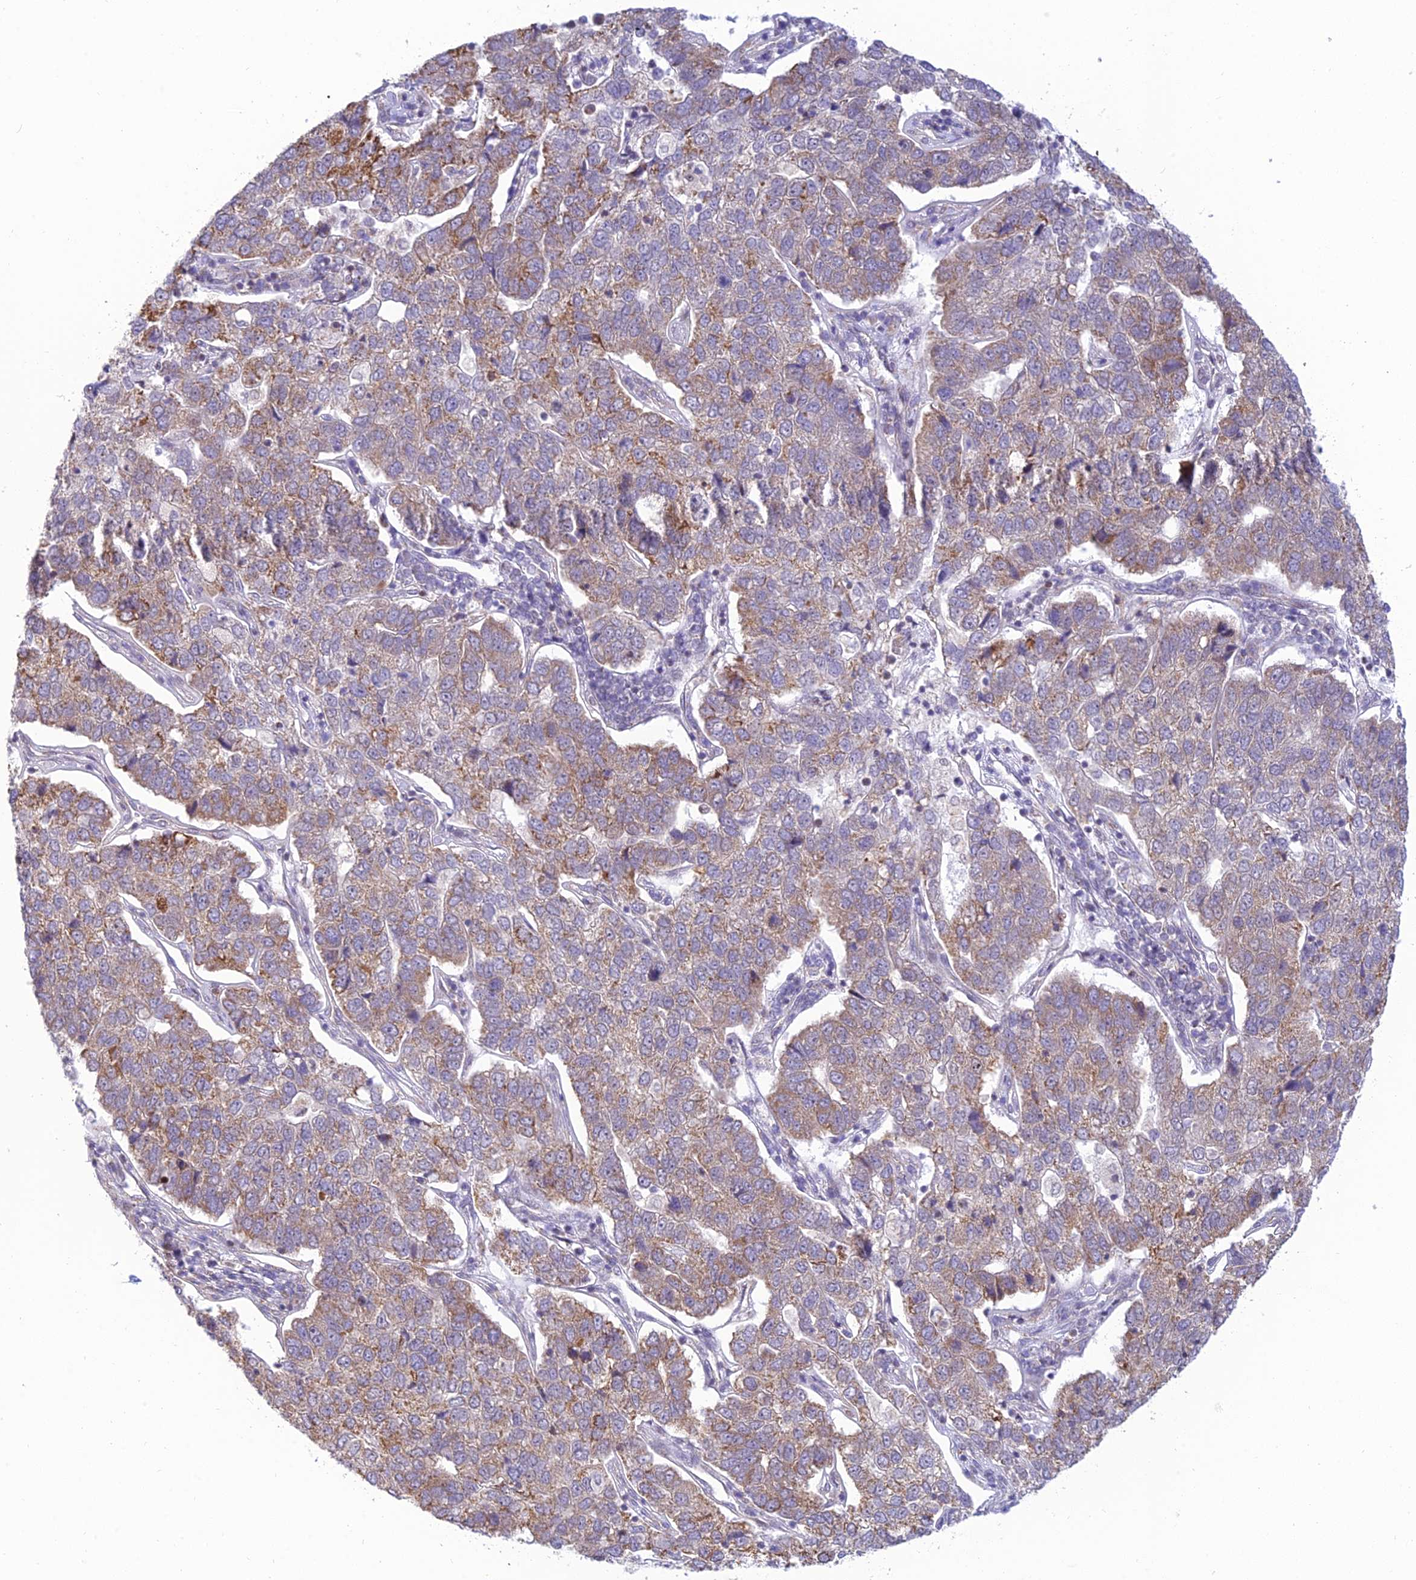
{"staining": {"intensity": "moderate", "quantity": "<25%", "location": "cytoplasmic/membranous"}, "tissue": "pancreatic cancer", "cell_type": "Tumor cells", "image_type": "cancer", "snomed": [{"axis": "morphology", "description": "Adenocarcinoma, NOS"}, {"axis": "topography", "description": "Pancreas"}], "caption": "This micrograph reveals pancreatic cancer (adenocarcinoma) stained with IHC to label a protein in brown. The cytoplasmic/membranous of tumor cells show moderate positivity for the protein. Nuclei are counter-stained blue.", "gene": "HOOK2", "patient": {"sex": "female", "age": 61}}